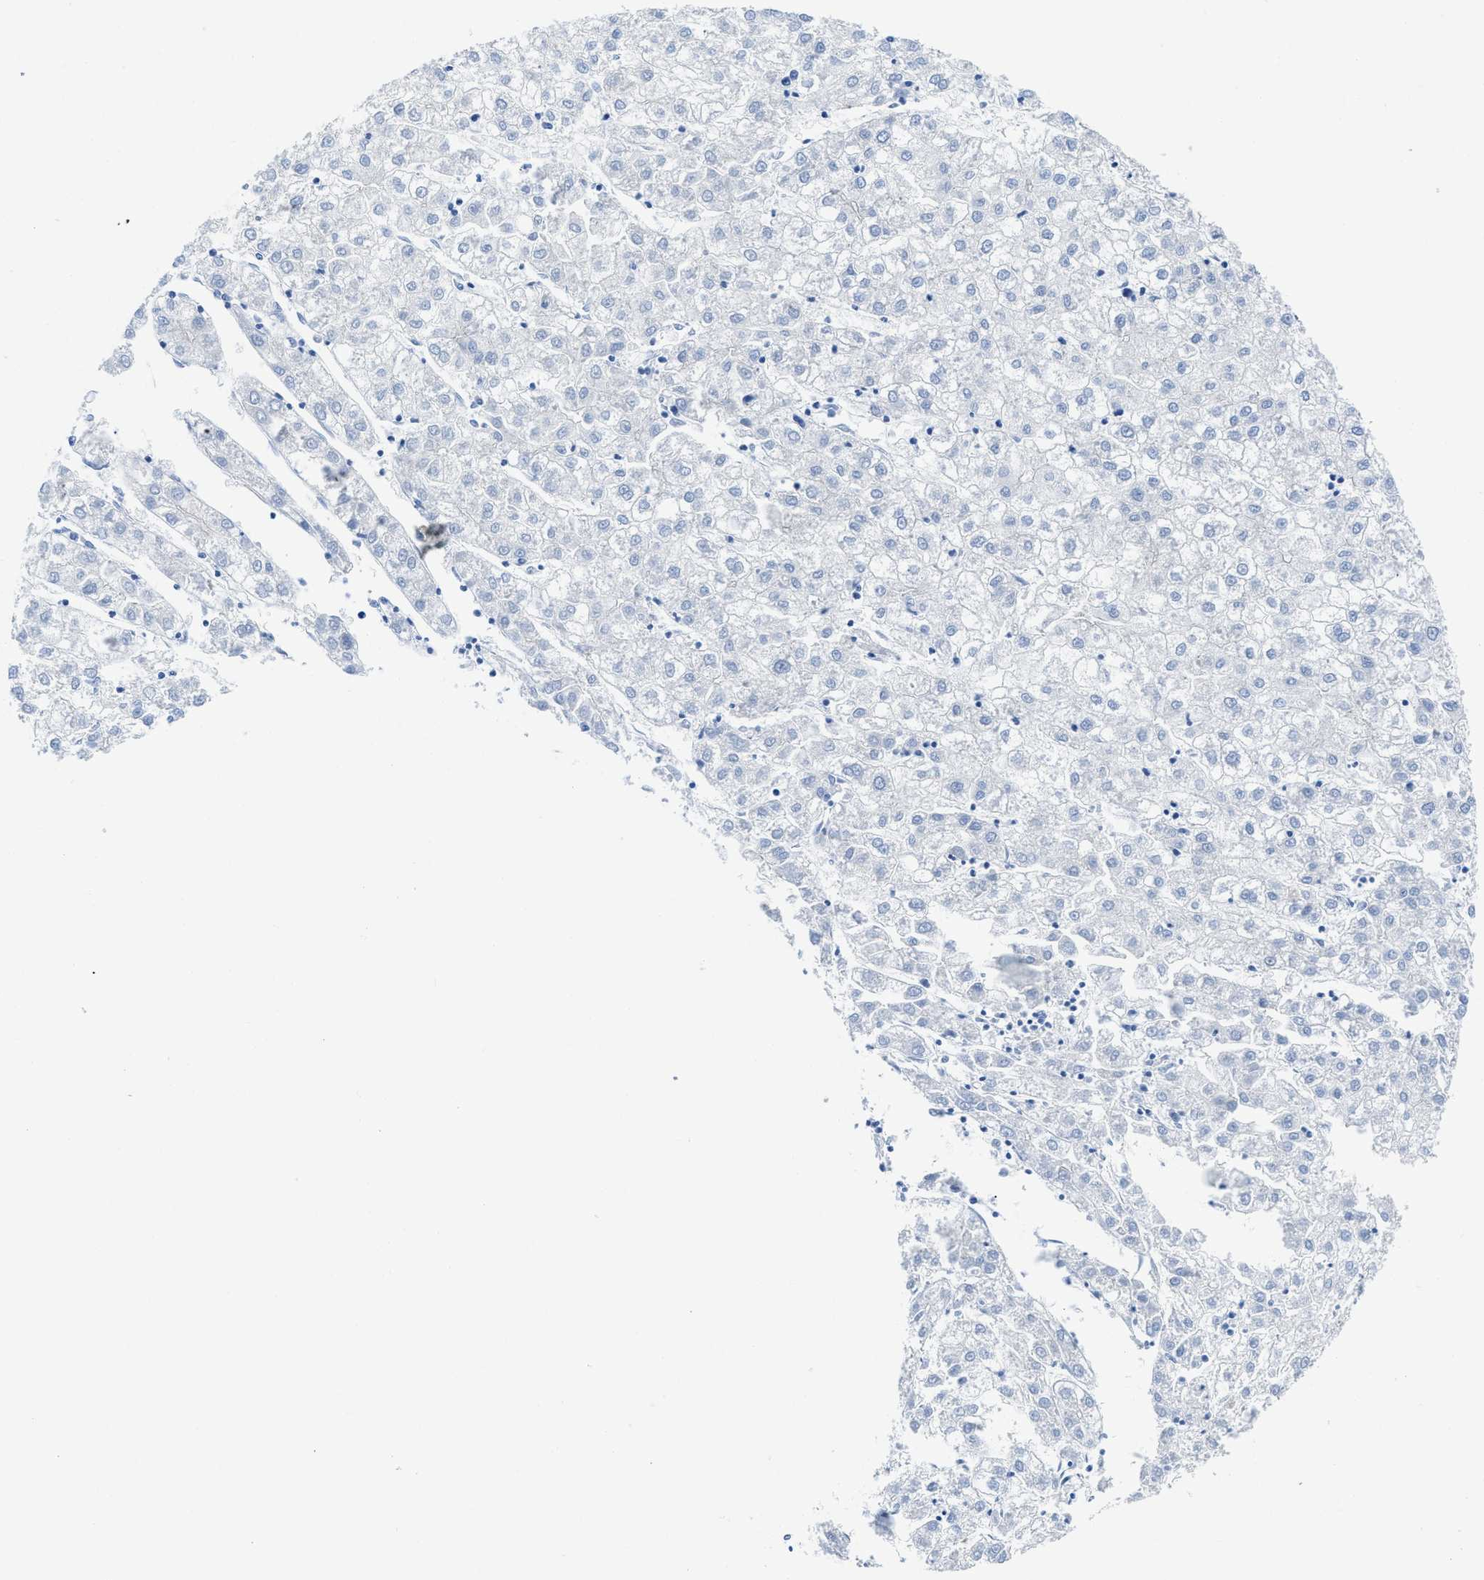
{"staining": {"intensity": "negative", "quantity": "none", "location": "none"}, "tissue": "liver cancer", "cell_type": "Tumor cells", "image_type": "cancer", "snomed": [{"axis": "morphology", "description": "Carcinoma, Hepatocellular, NOS"}, {"axis": "topography", "description": "Liver"}], "caption": "High power microscopy photomicrograph of an immunohistochemistry histopathology image of hepatocellular carcinoma (liver), revealing no significant expression in tumor cells.", "gene": "PDLIM5", "patient": {"sex": "male", "age": 72}}